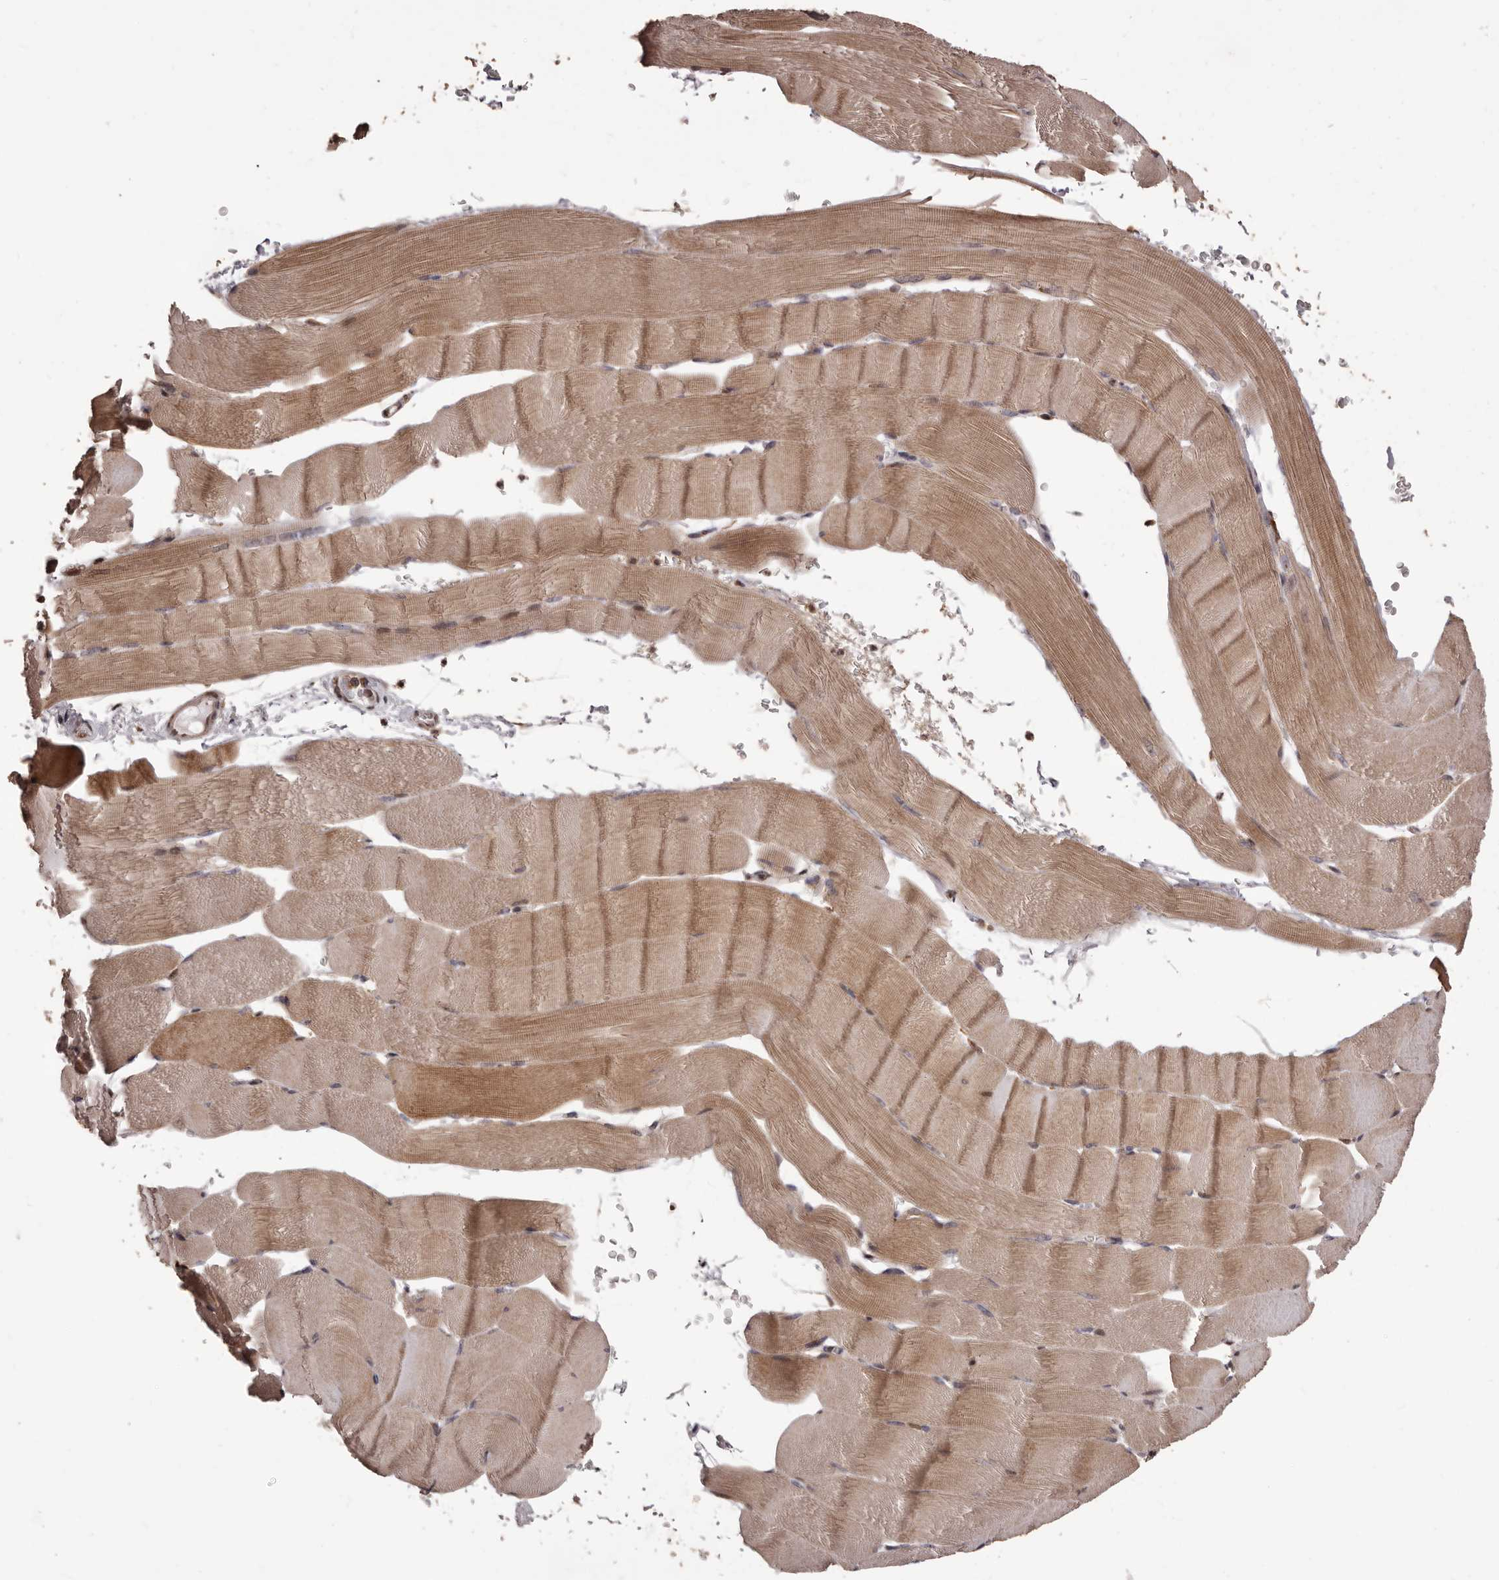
{"staining": {"intensity": "moderate", "quantity": "25%-75%", "location": "cytoplasmic/membranous"}, "tissue": "skeletal muscle", "cell_type": "Myocytes", "image_type": "normal", "snomed": [{"axis": "morphology", "description": "Normal tissue, NOS"}, {"axis": "topography", "description": "Skeletal muscle"}], "caption": "A medium amount of moderate cytoplasmic/membranous expression is appreciated in about 25%-75% of myocytes in normal skeletal muscle.", "gene": "ZCCHC7", "patient": {"sex": "male", "age": 62}}